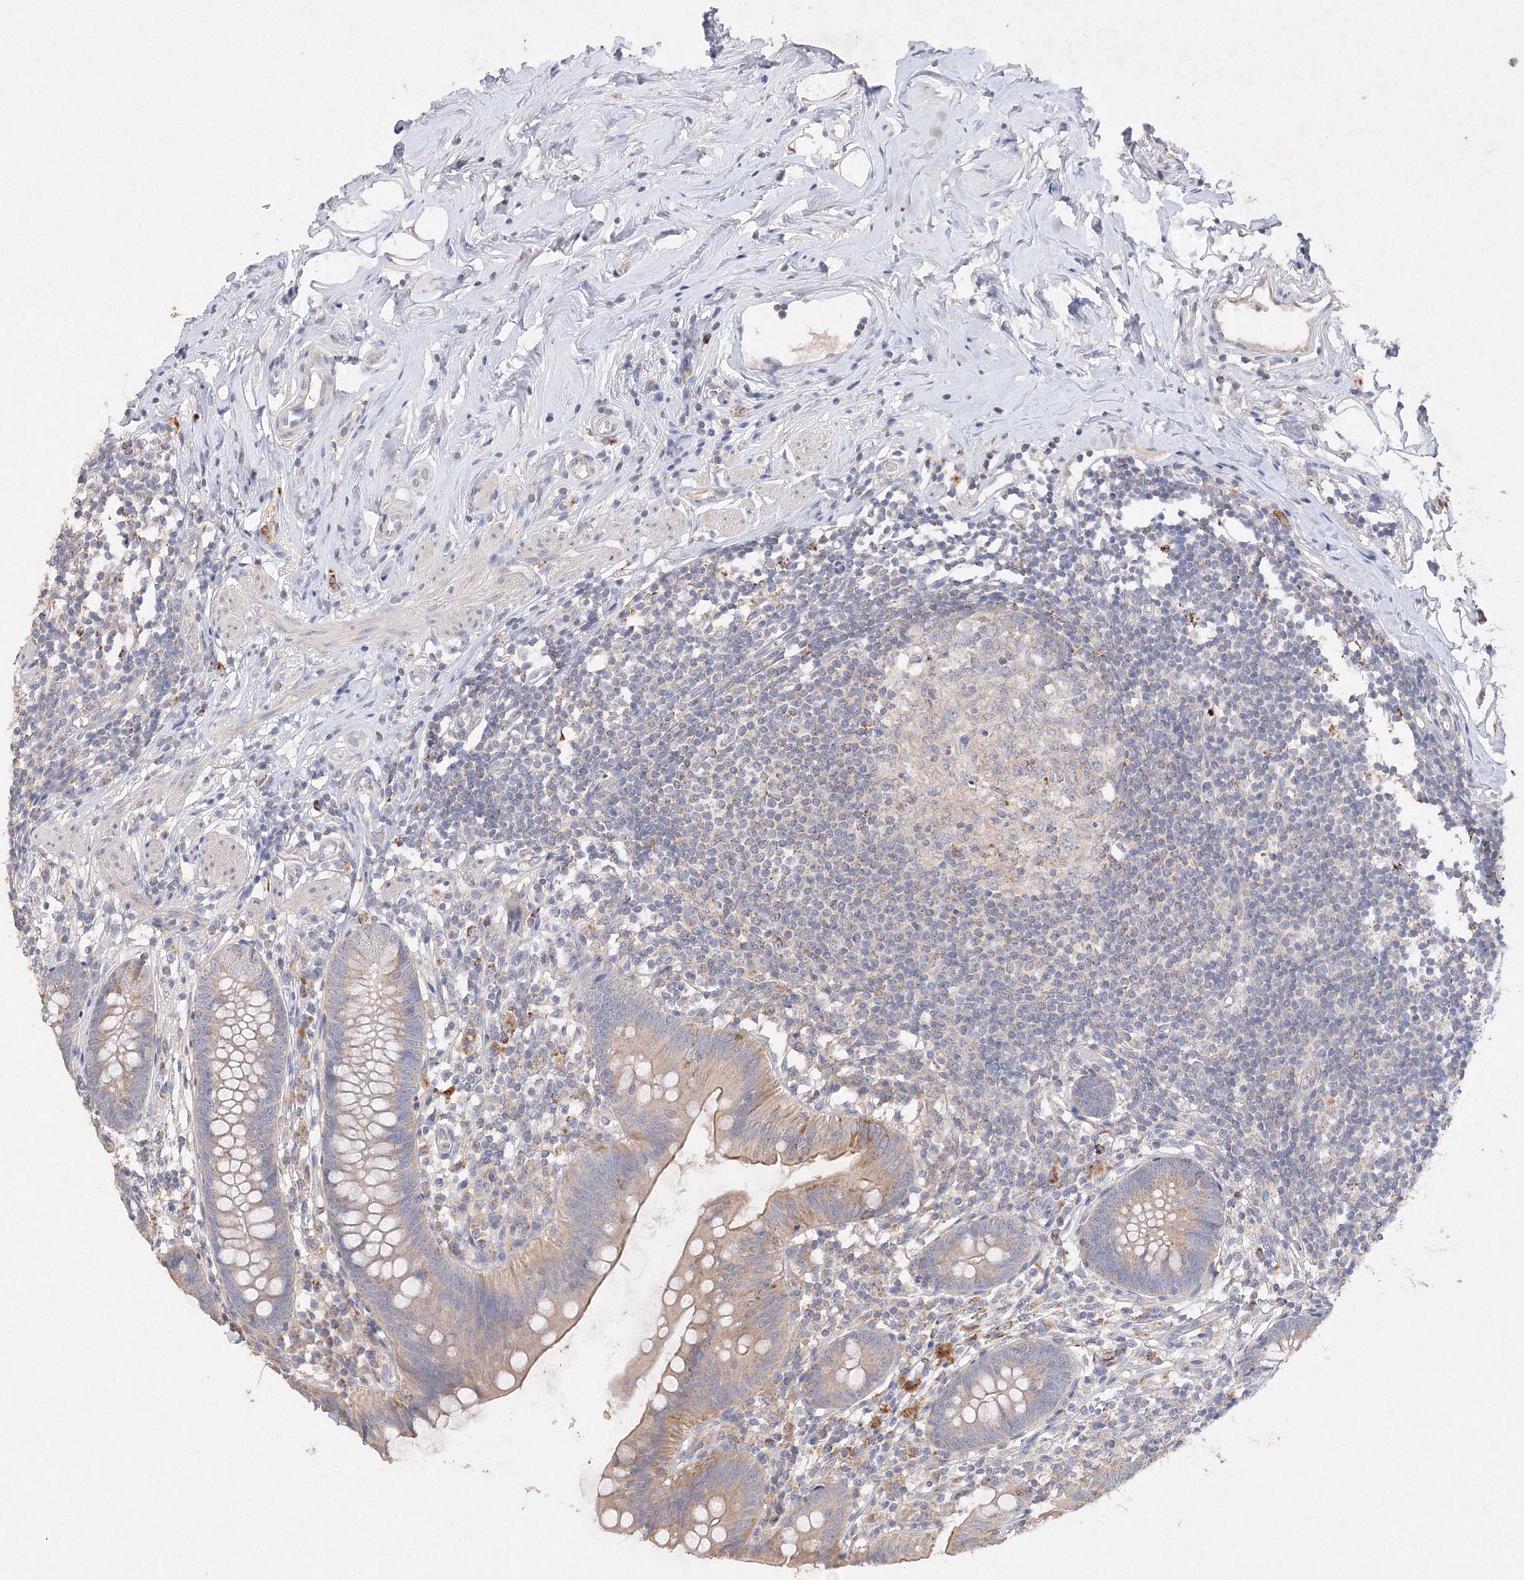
{"staining": {"intensity": "moderate", "quantity": "<25%", "location": "cytoplasmic/membranous"}, "tissue": "appendix", "cell_type": "Glandular cells", "image_type": "normal", "snomed": [{"axis": "morphology", "description": "Normal tissue, NOS"}, {"axis": "topography", "description": "Appendix"}], "caption": "Protein staining of normal appendix exhibits moderate cytoplasmic/membranous staining in about <25% of glandular cells. The protein of interest is stained brown, and the nuclei are stained in blue (DAB (3,3'-diaminobenzidine) IHC with brightfield microscopy, high magnification).", "gene": "GLS", "patient": {"sex": "female", "age": 62}}